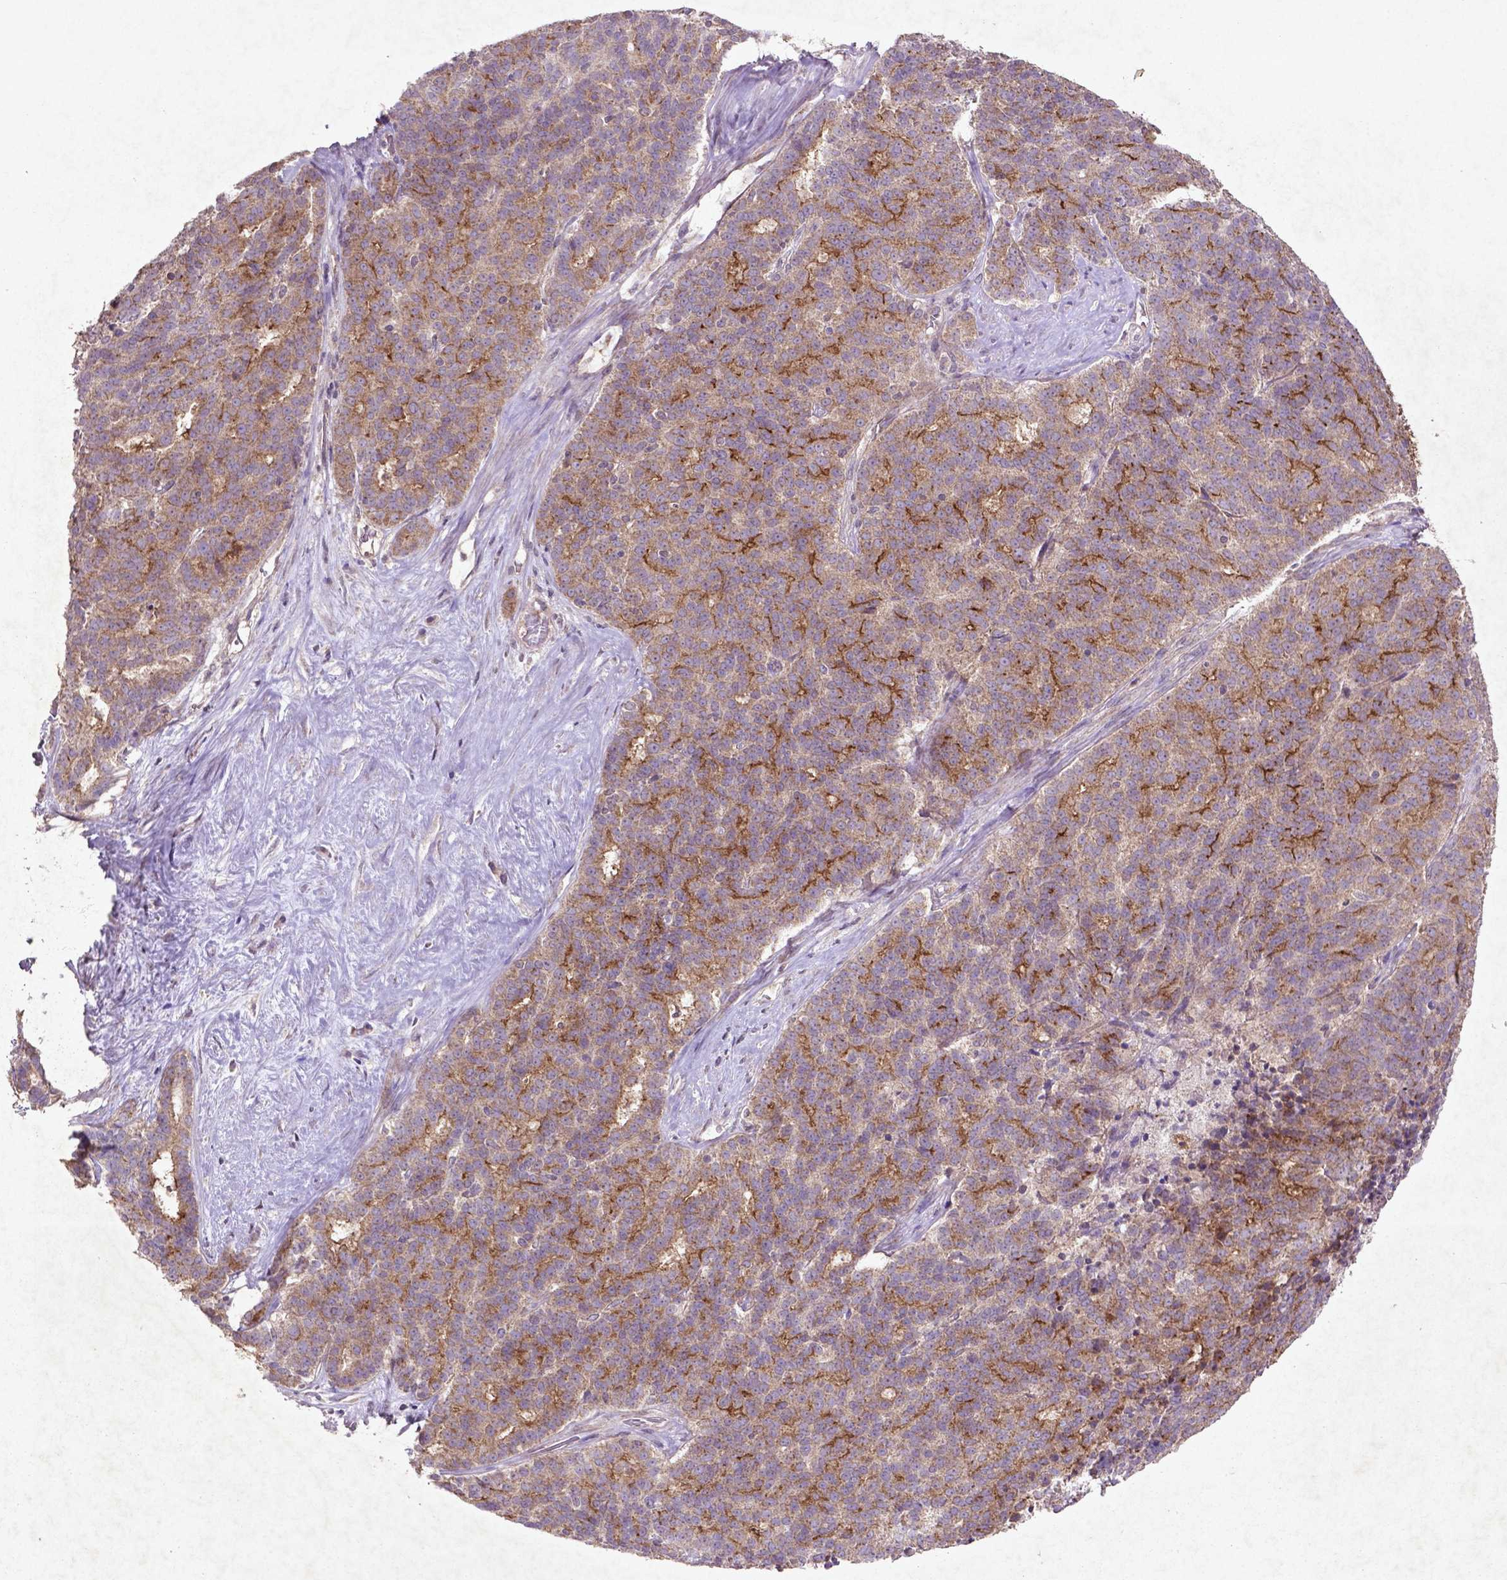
{"staining": {"intensity": "weak", "quantity": "25%-75%", "location": "cytoplasmic/membranous"}, "tissue": "liver cancer", "cell_type": "Tumor cells", "image_type": "cancer", "snomed": [{"axis": "morphology", "description": "Cholangiocarcinoma"}, {"axis": "topography", "description": "Liver"}], "caption": "This is a histology image of immunohistochemistry staining of cholangiocarcinoma (liver), which shows weak positivity in the cytoplasmic/membranous of tumor cells.", "gene": "MTOR", "patient": {"sex": "female", "age": 47}}